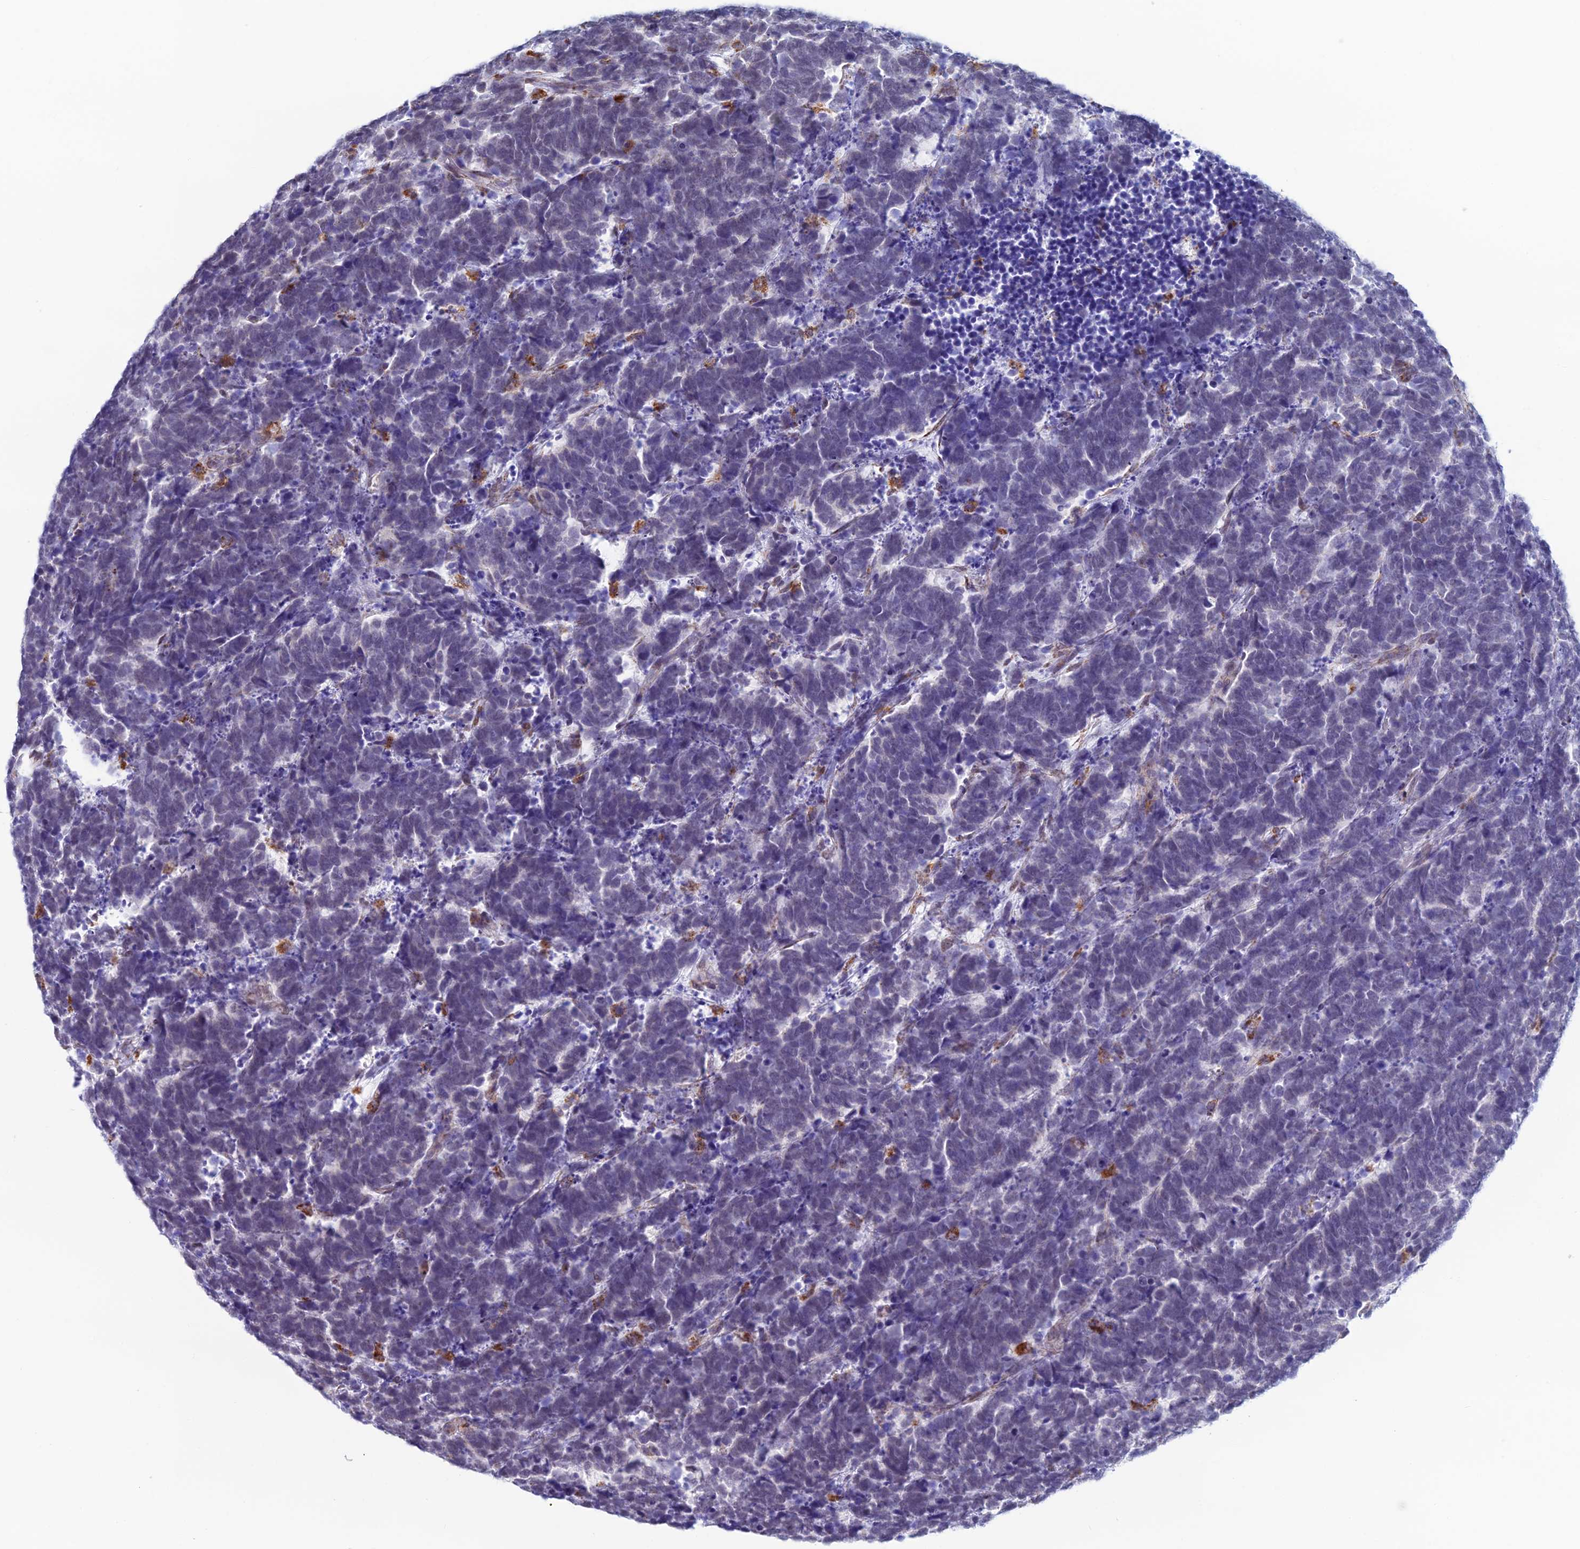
{"staining": {"intensity": "weak", "quantity": "<25%", "location": "cytoplasmic/membranous"}, "tissue": "carcinoid", "cell_type": "Tumor cells", "image_type": "cancer", "snomed": [{"axis": "morphology", "description": "Carcinoma, NOS"}, {"axis": "morphology", "description": "Carcinoid, malignant, NOS"}, {"axis": "topography", "description": "Urinary bladder"}], "caption": "Human carcinoid stained for a protein using IHC demonstrates no positivity in tumor cells.", "gene": "ZNG1B", "patient": {"sex": "male", "age": 57}}